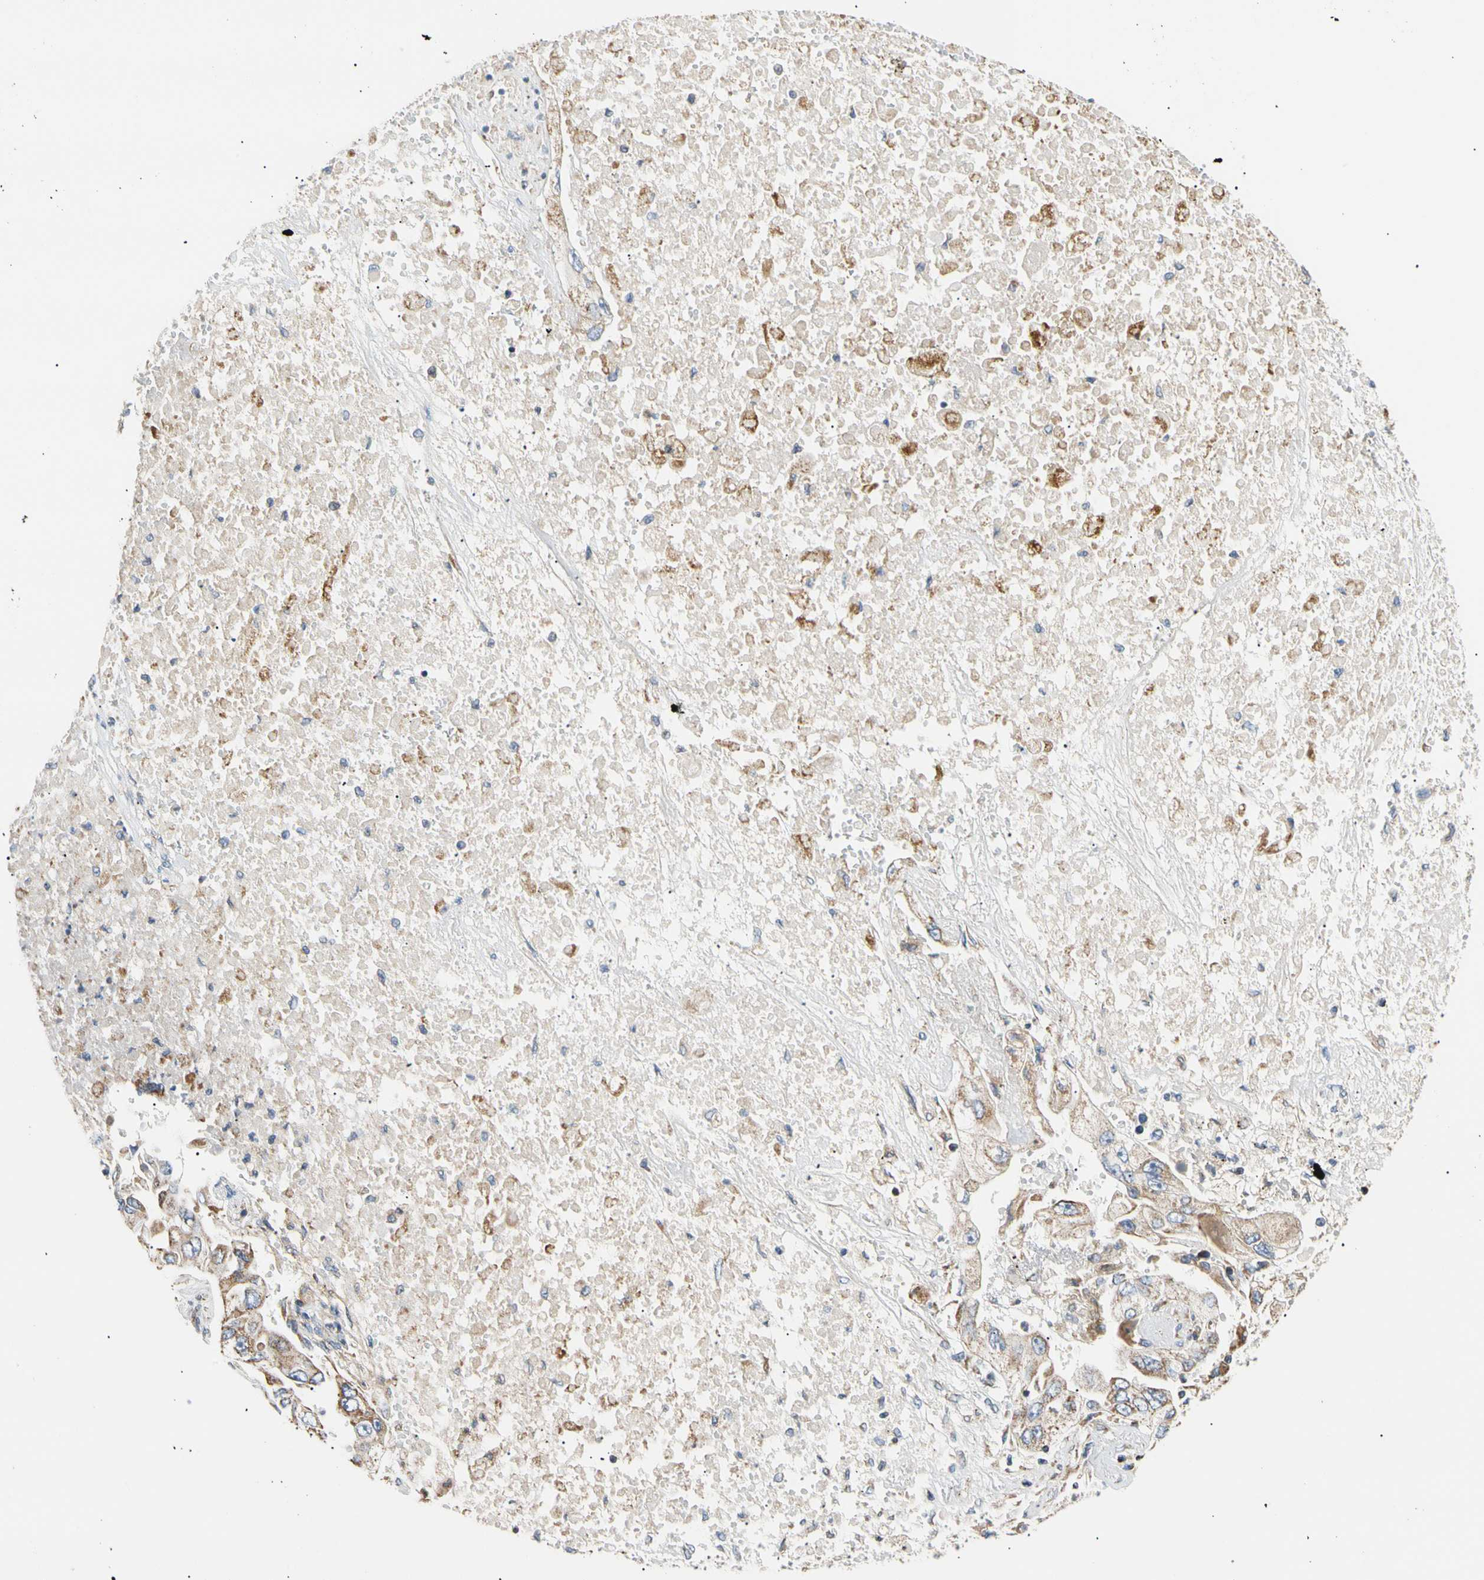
{"staining": {"intensity": "moderate", "quantity": "<25%", "location": "cytoplasmic/membranous"}, "tissue": "lung cancer", "cell_type": "Tumor cells", "image_type": "cancer", "snomed": [{"axis": "morphology", "description": "Adenocarcinoma, NOS"}, {"axis": "topography", "description": "Lung"}], "caption": "Protein expression analysis of human lung cancer (adenocarcinoma) reveals moderate cytoplasmic/membranous staining in approximately <25% of tumor cells.", "gene": "PLGRKT", "patient": {"sex": "male", "age": 84}}